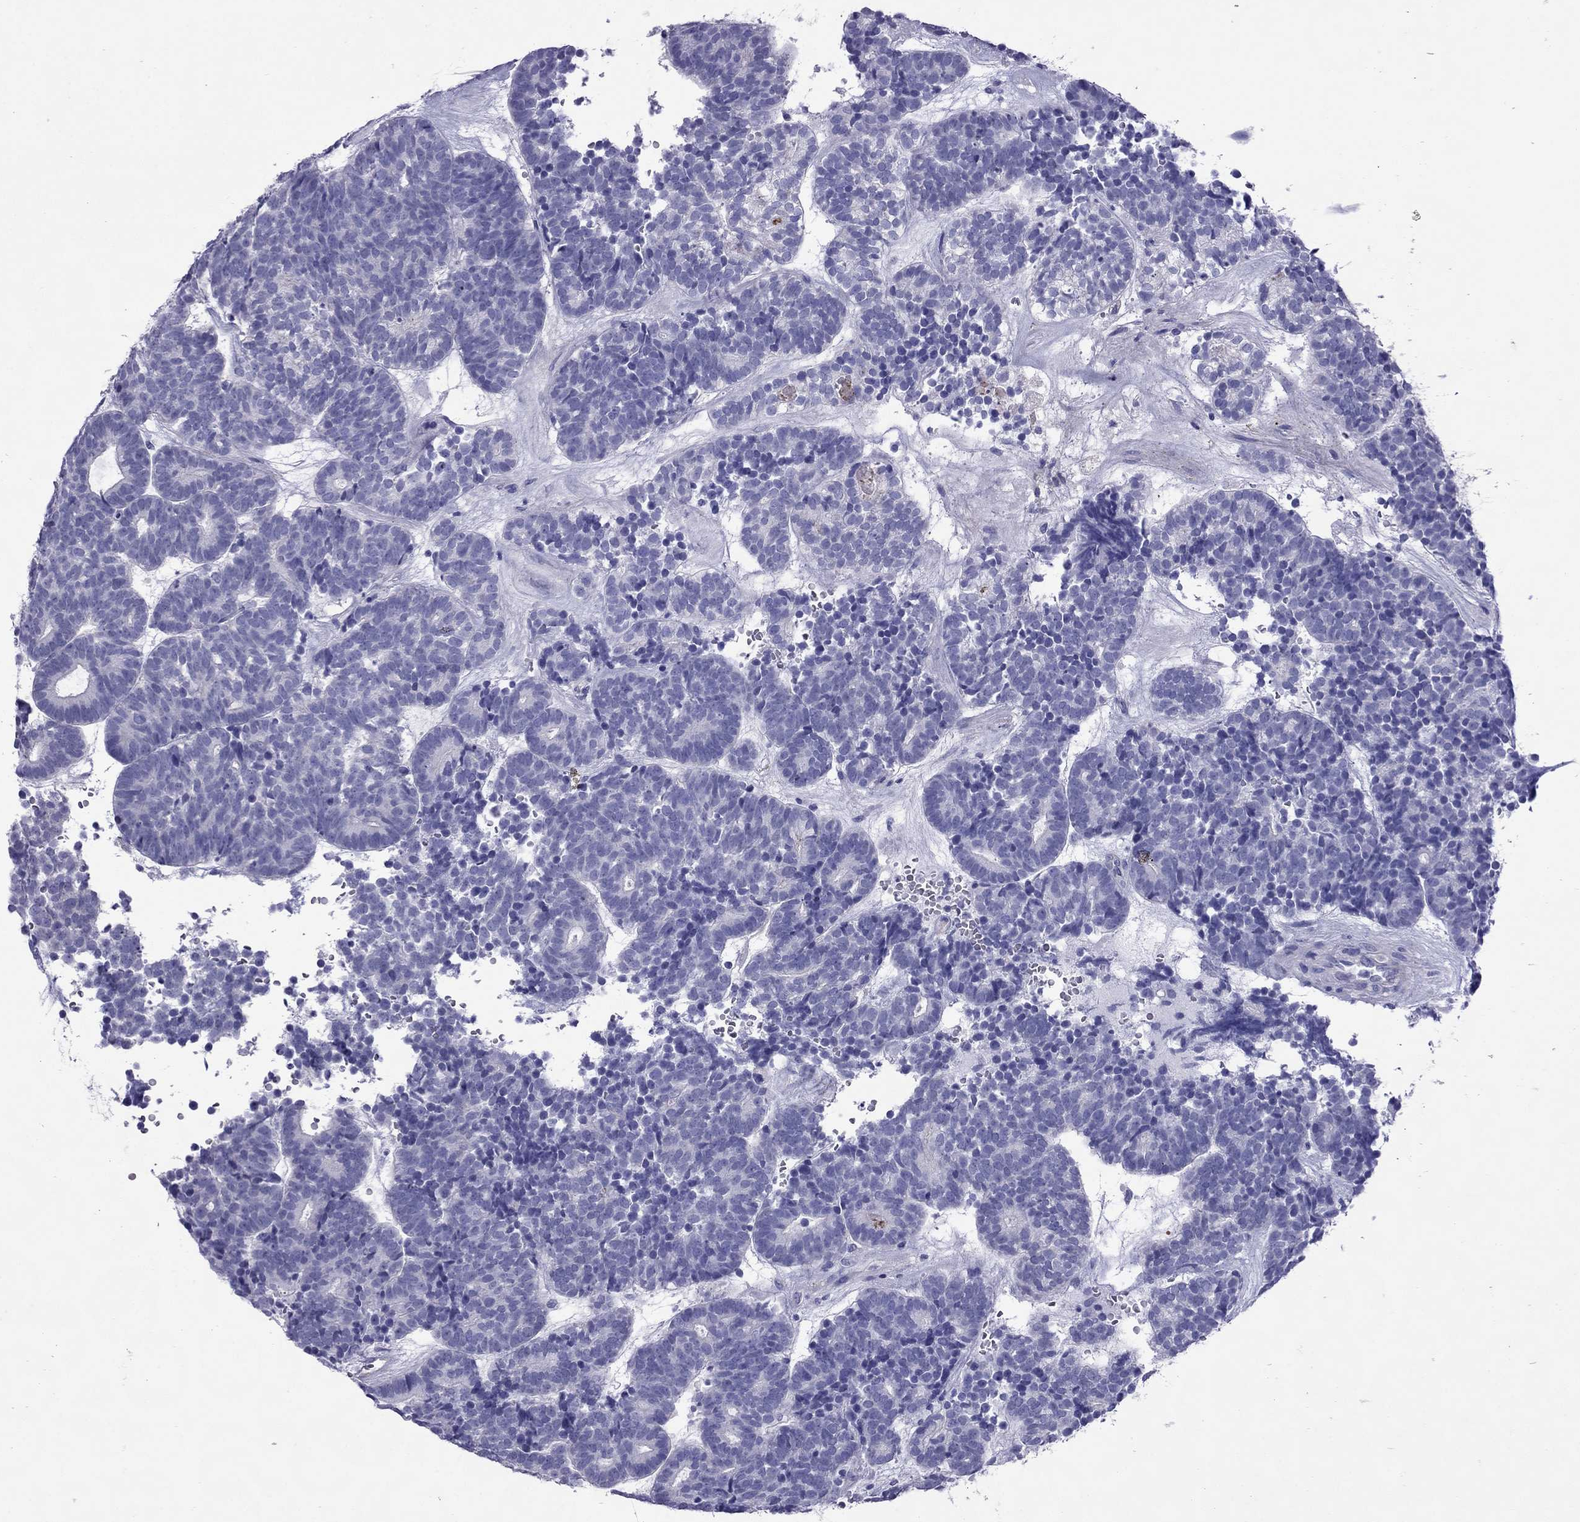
{"staining": {"intensity": "negative", "quantity": "none", "location": "none"}, "tissue": "head and neck cancer", "cell_type": "Tumor cells", "image_type": "cancer", "snomed": [{"axis": "morphology", "description": "Adenocarcinoma, NOS"}, {"axis": "topography", "description": "Head-Neck"}], "caption": "An immunohistochemistry (IHC) micrograph of head and neck adenocarcinoma is shown. There is no staining in tumor cells of head and neck adenocarcinoma.", "gene": "MYL11", "patient": {"sex": "female", "age": 81}}